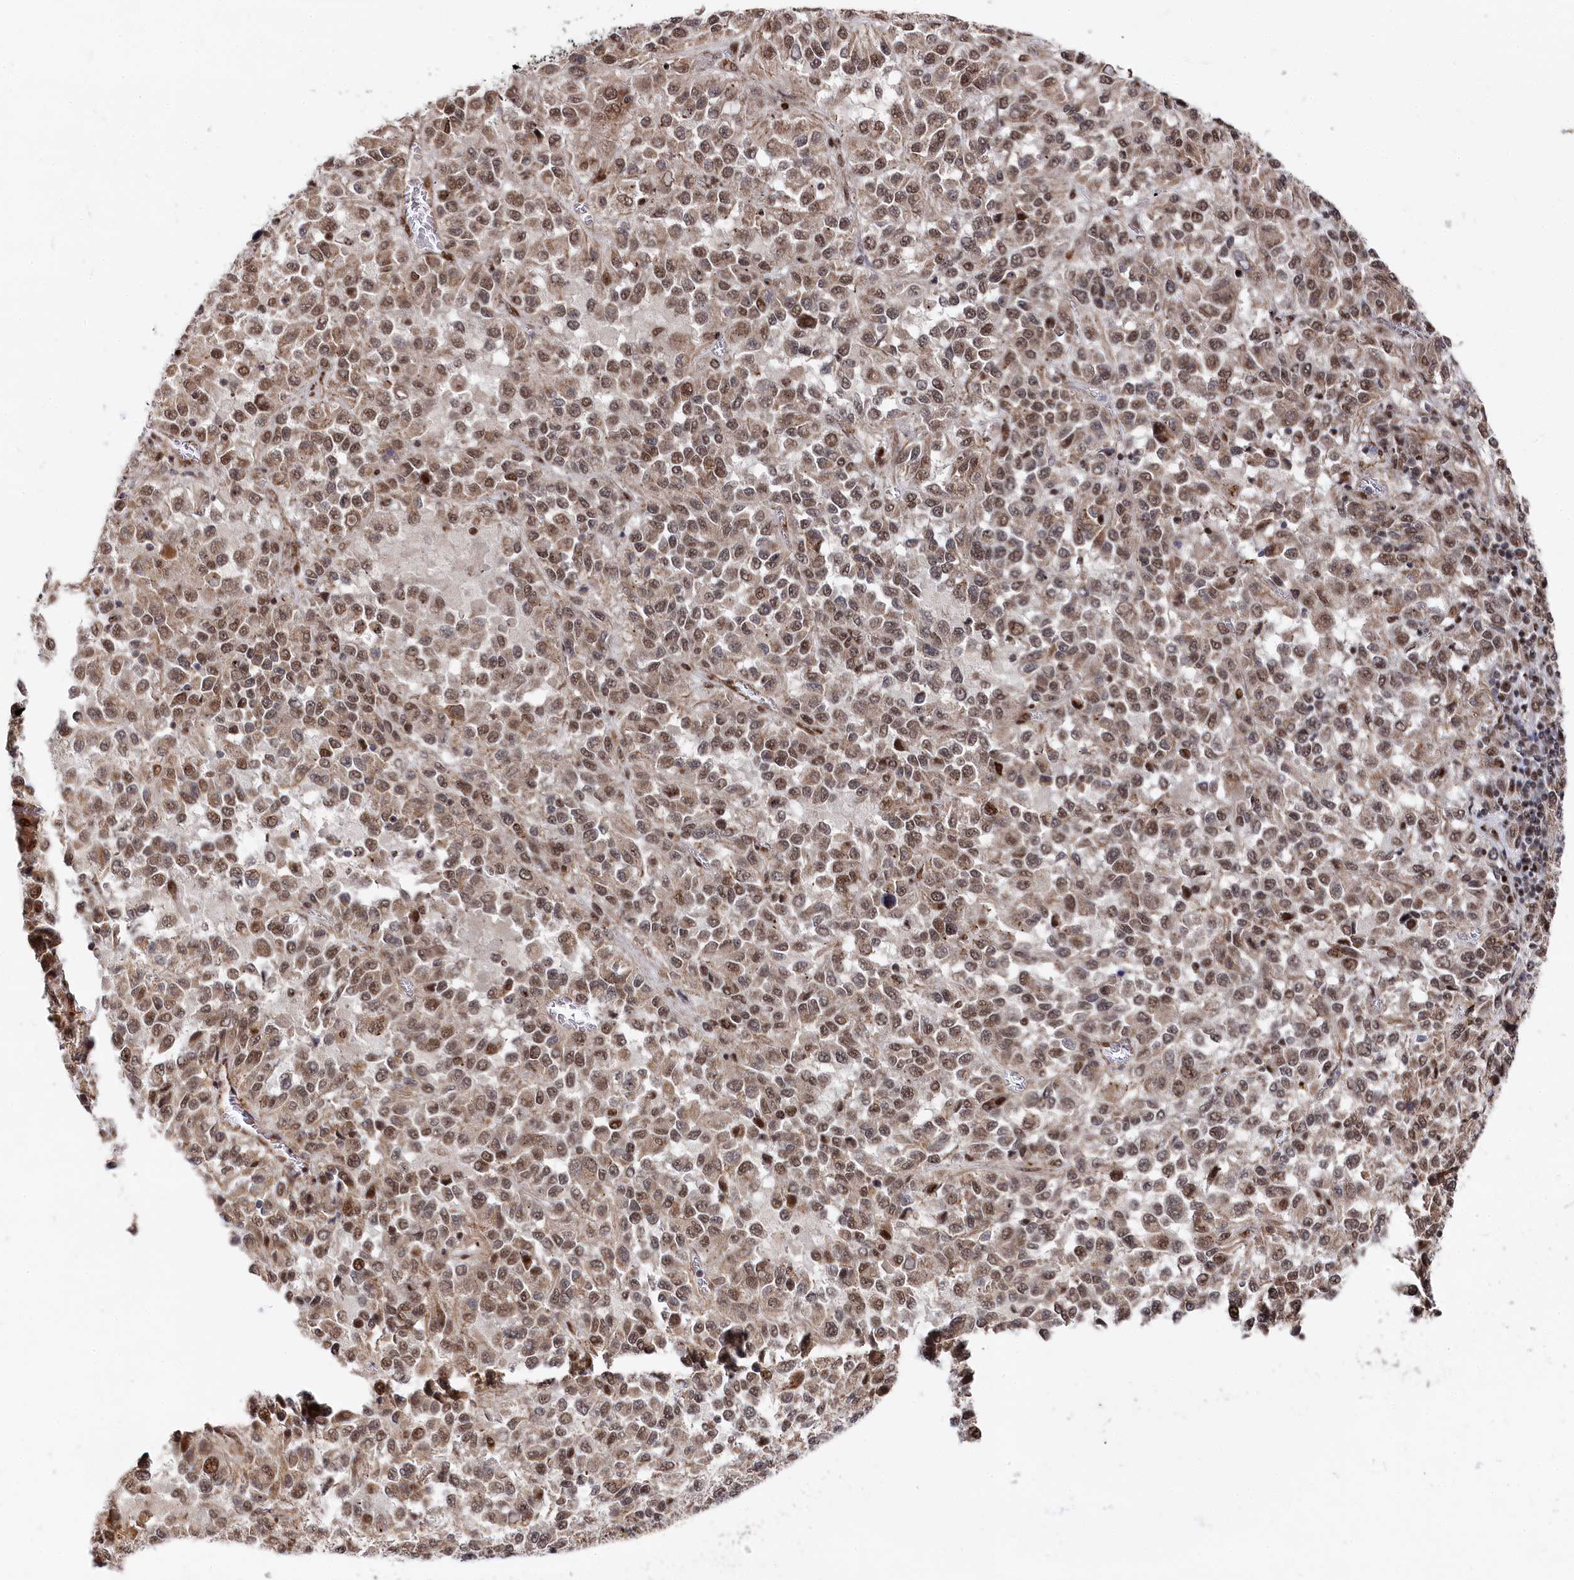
{"staining": {"intensity": "moderate", "quantity": ">75%", "location": "nuclear"}, "tissue": "melanoma", "cell_type": "Tumor cells", "image_type": "cancer", "snomed": [{"axis": "morphology", "description": "Malignant melanoma, Metastatic site"}, {"axis": "topography", "description": "Lung"}], "caption": "Protein expression analysis of malignant melanoma (metastatic site) reveals moderate nuclear expression in about >75% of tumor cells.", "gene": "BUB3", "patient": {"sex": "male", "age": 64}}